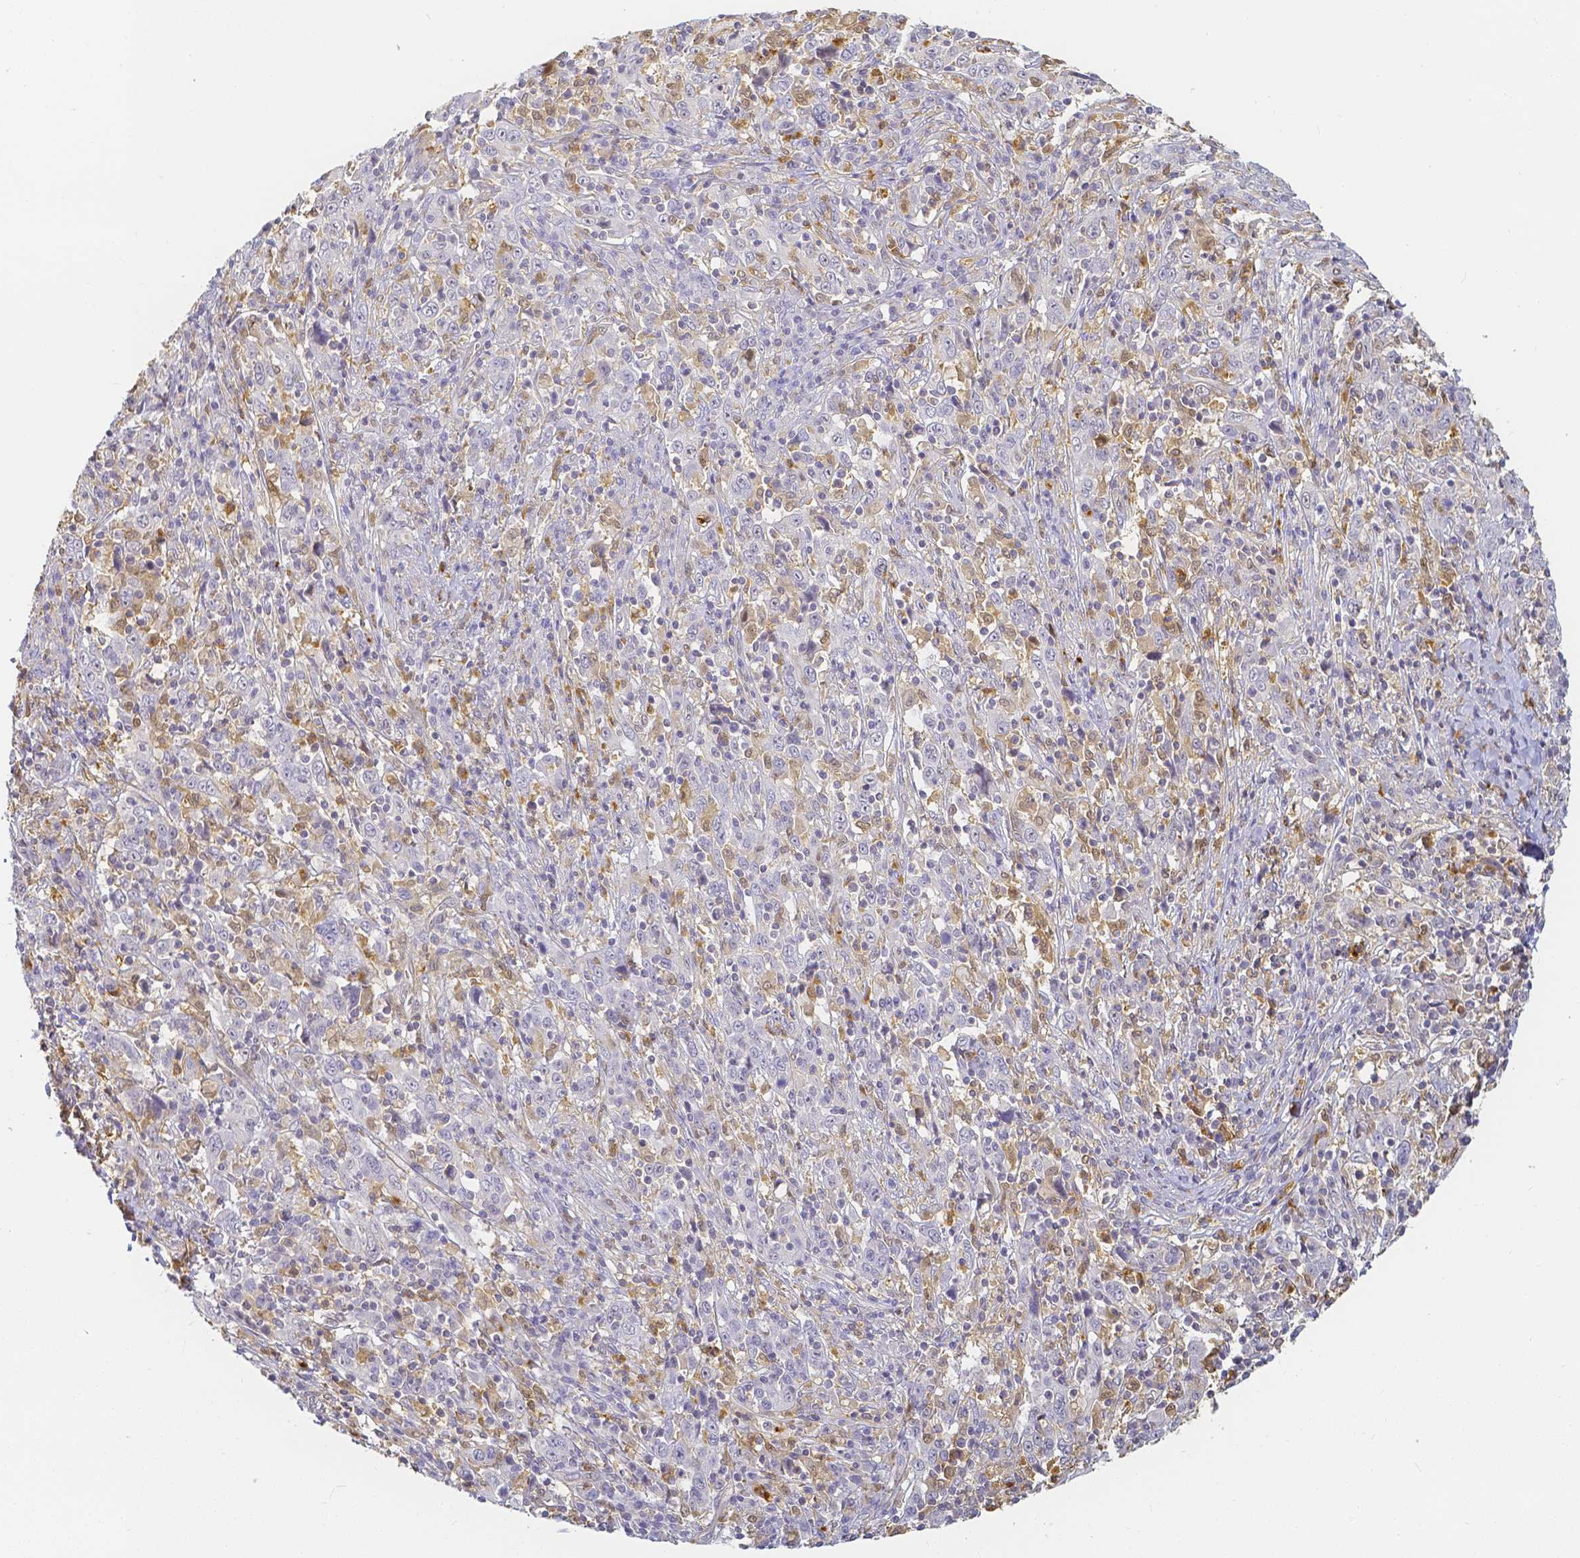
{"staining": {"intensity": "negative", "quantity": "none", "location": "none"}, "tissue": "cervical cancer", "cell_type": "Tumor cells", "image_type": "cancer", "snomed": [{"axis": "morphology", "description": "Squamous cell carcinoma, NOS"}, {"axis": "topography", "description": "Cervix"}], "caption": "High power microscopy photomicrograph of an IHC image of squamous cell carcinoma (cervical), revealing no significant expression in tumor cells.", "gene": "KCNH1", "patient": {"sex": "female", "age": 46}}